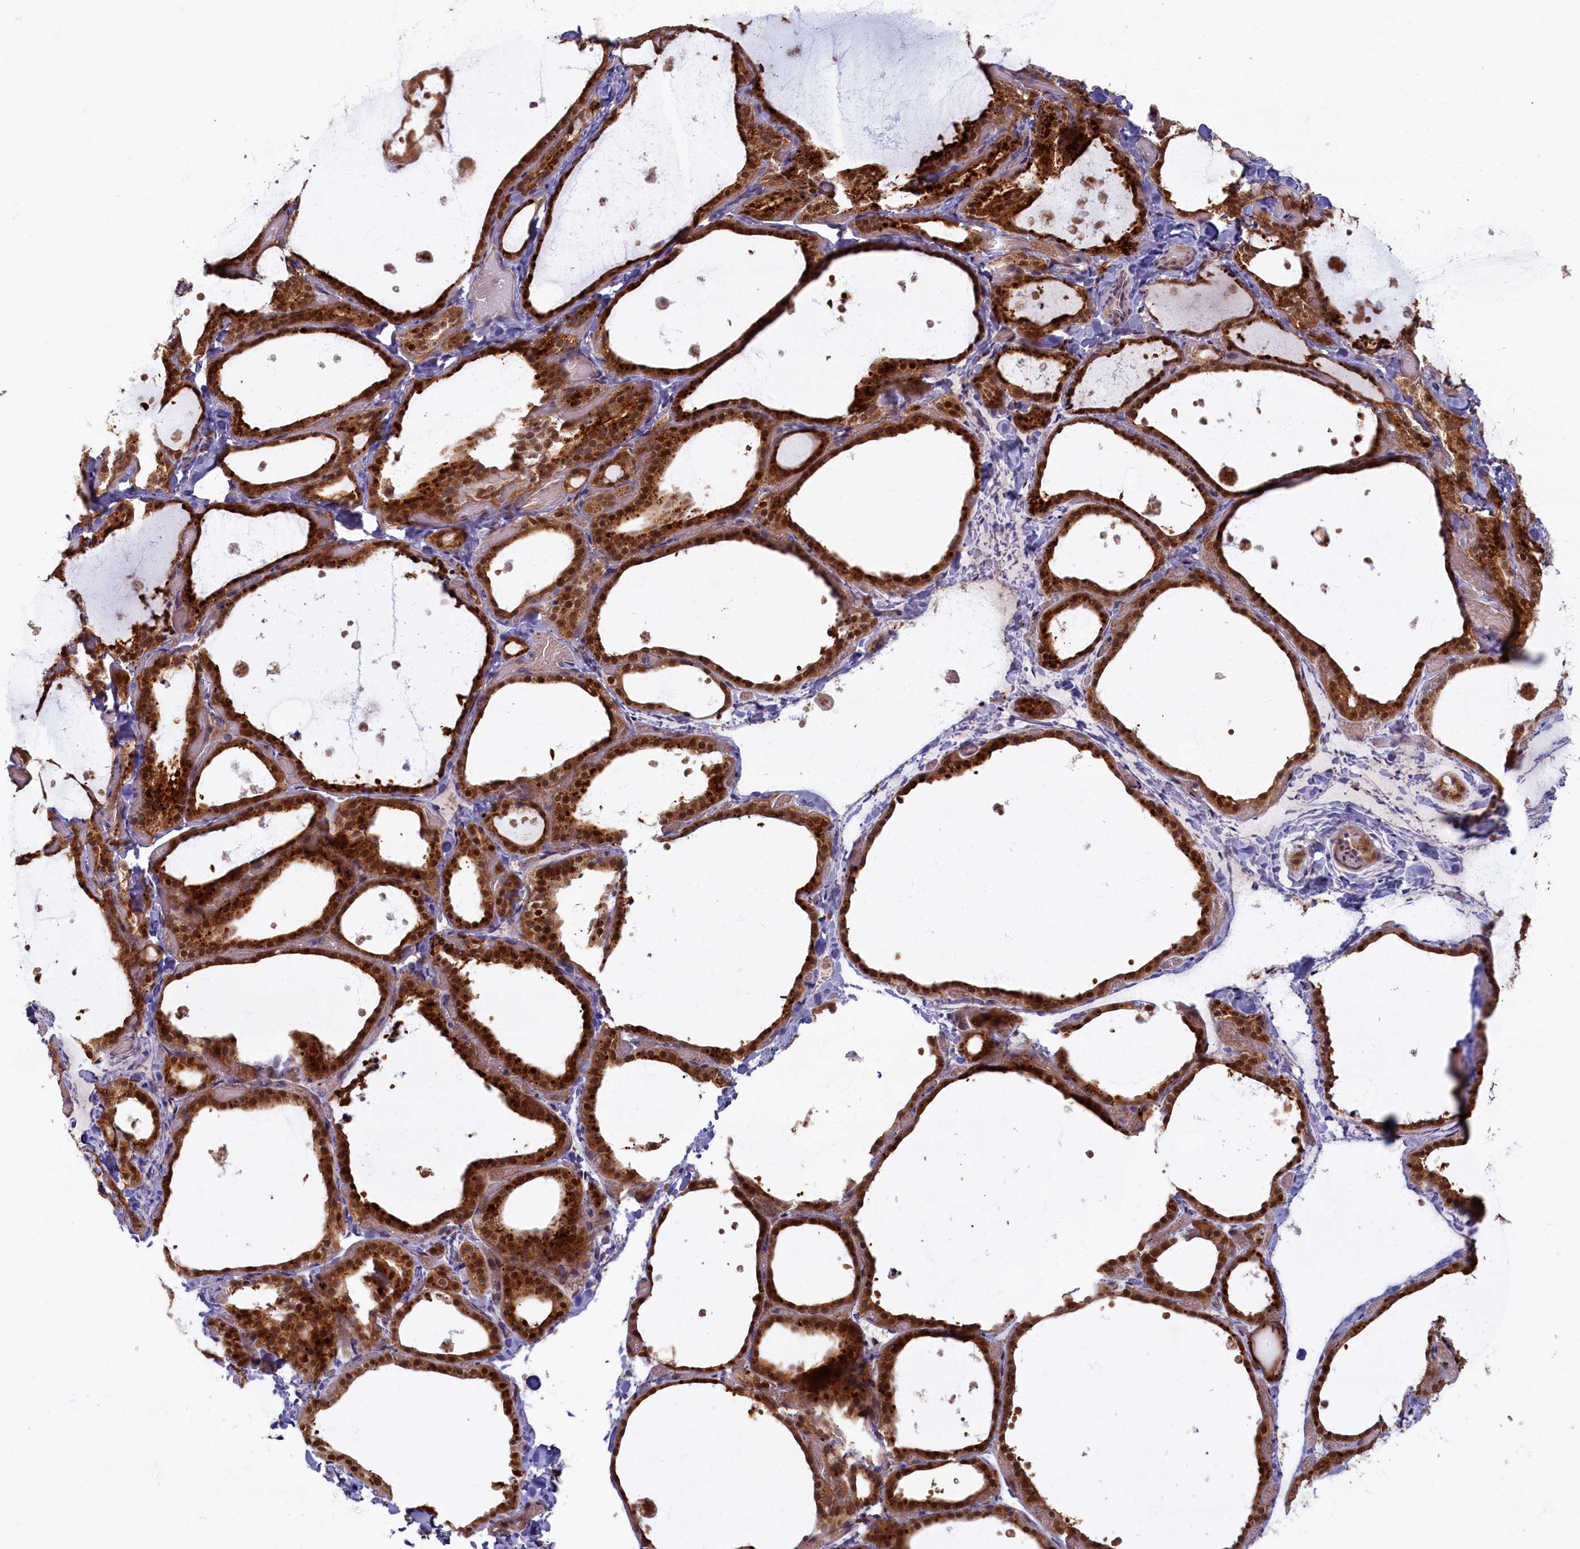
{"staining": {"intensity": "strong", "quantity": ">75%", "location": "cytoplasmic/membranous,nuclear"}, "tissue": "thyroid gland", "cell_type": "Glandular cells", "image_type": "normal", "snomed": [{"axis": "morphology", "description": "Normal tissue, NOS"}, {"axis": "topography", "description": "Thyroid gland"}], "caption": "This is an image of IHC staining of unremarkable thyroid gland, which shows strong expression in the cytoplasmic/membranous,nuclear of glandular cells.", "gene": "FCSK", "patient": {"sex": "female", "age": 44}}